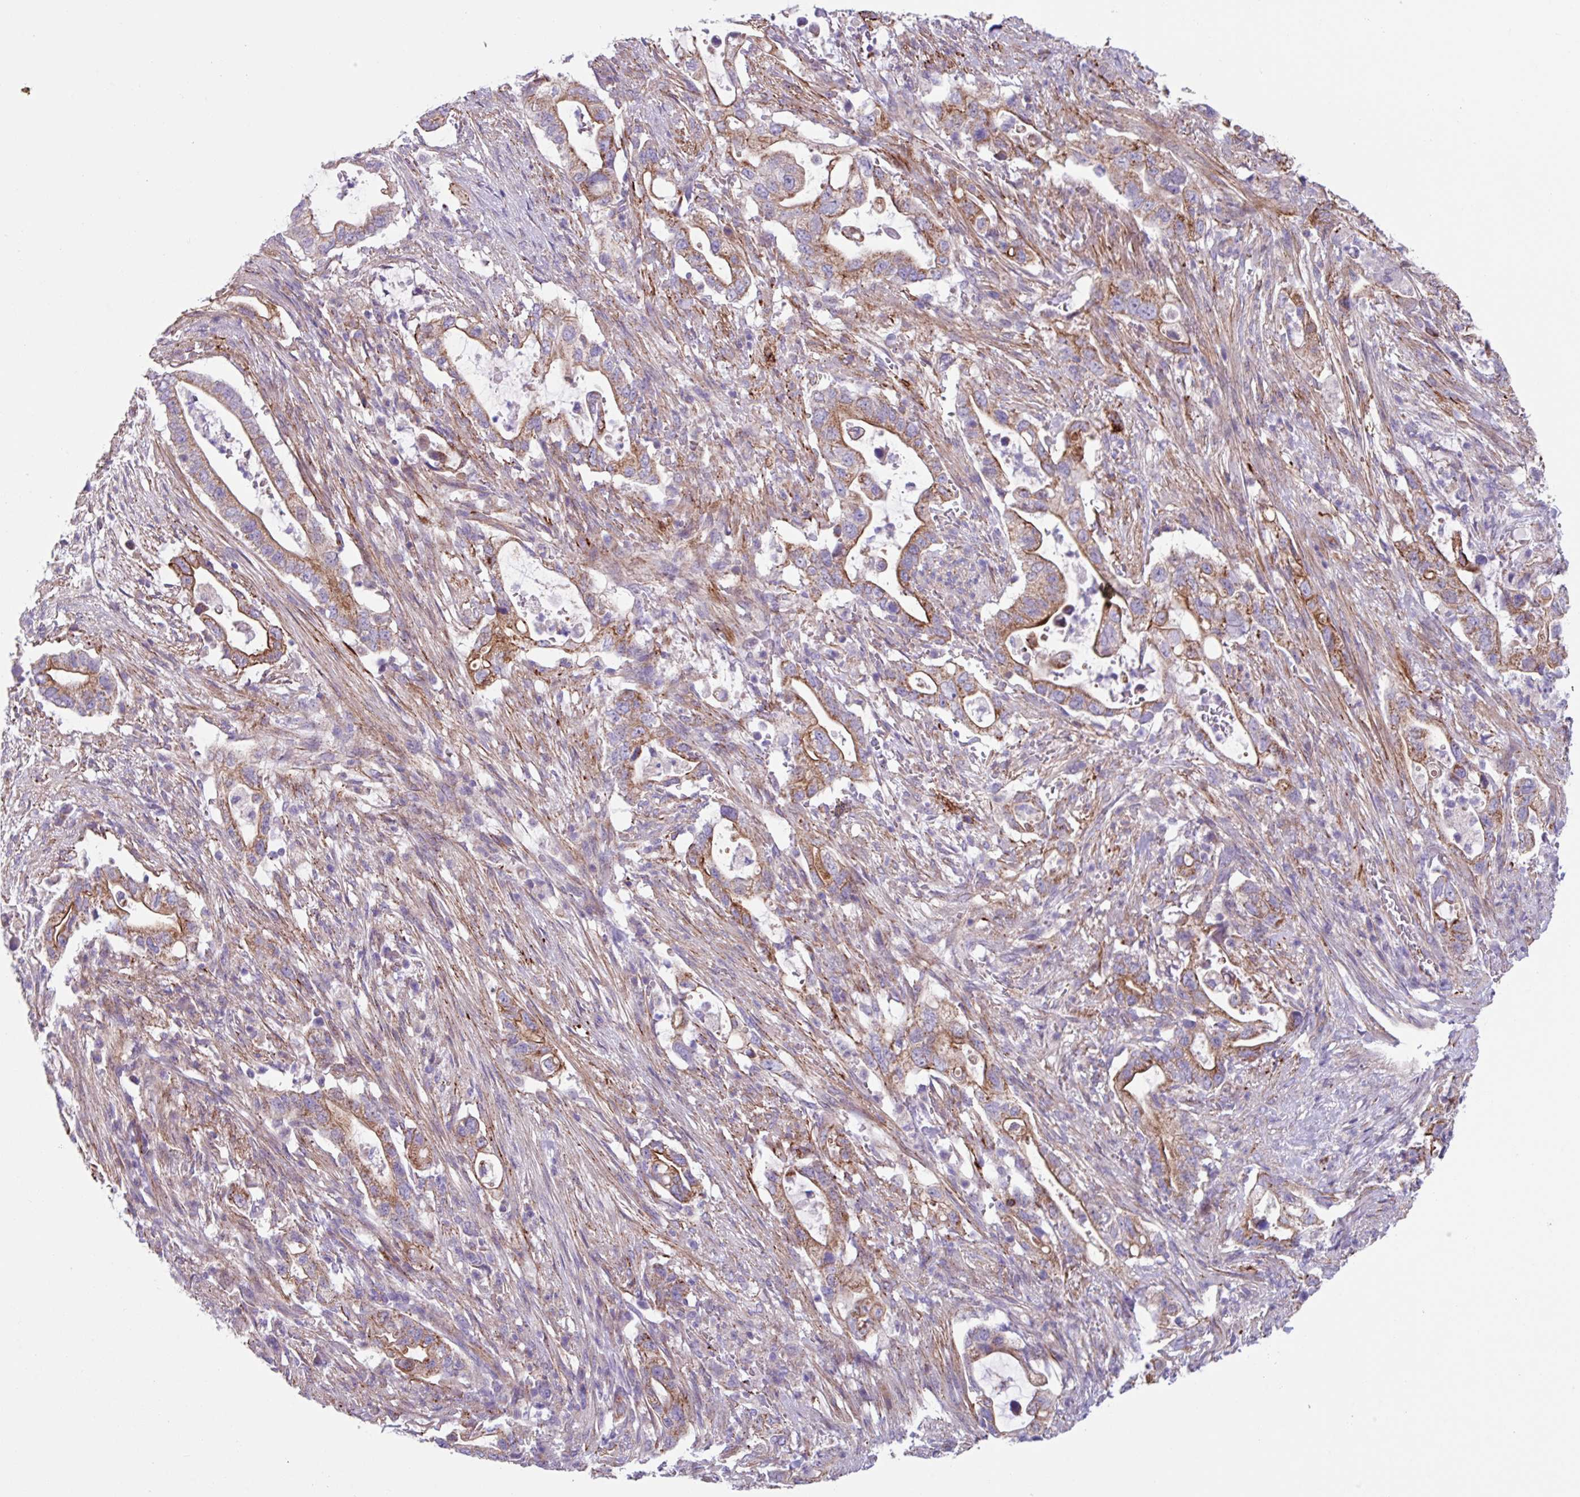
{"staining": {"intensity": "strong", "quantity": "25%-75%", "location": "cytoplasmic/membranous"}, "tissue": "pancreatic cancer", "cell_type": "Tumor cells", "image_type": "cancer", "snomed": [{"axis": "morphology", "description": "Adenocarcinoma, NOS"}, {"axis": "topography", "description": "Pancreas"}], "caption": "Adenocarcinoma (pancreatic) tissue displays strong cytoplasmic/membranous expression in about 25%-75% of tumor cells, visualized by immunohistochemistry.", "gene": "OTULIN", "patient": {"sex": "female", "age": 72}}